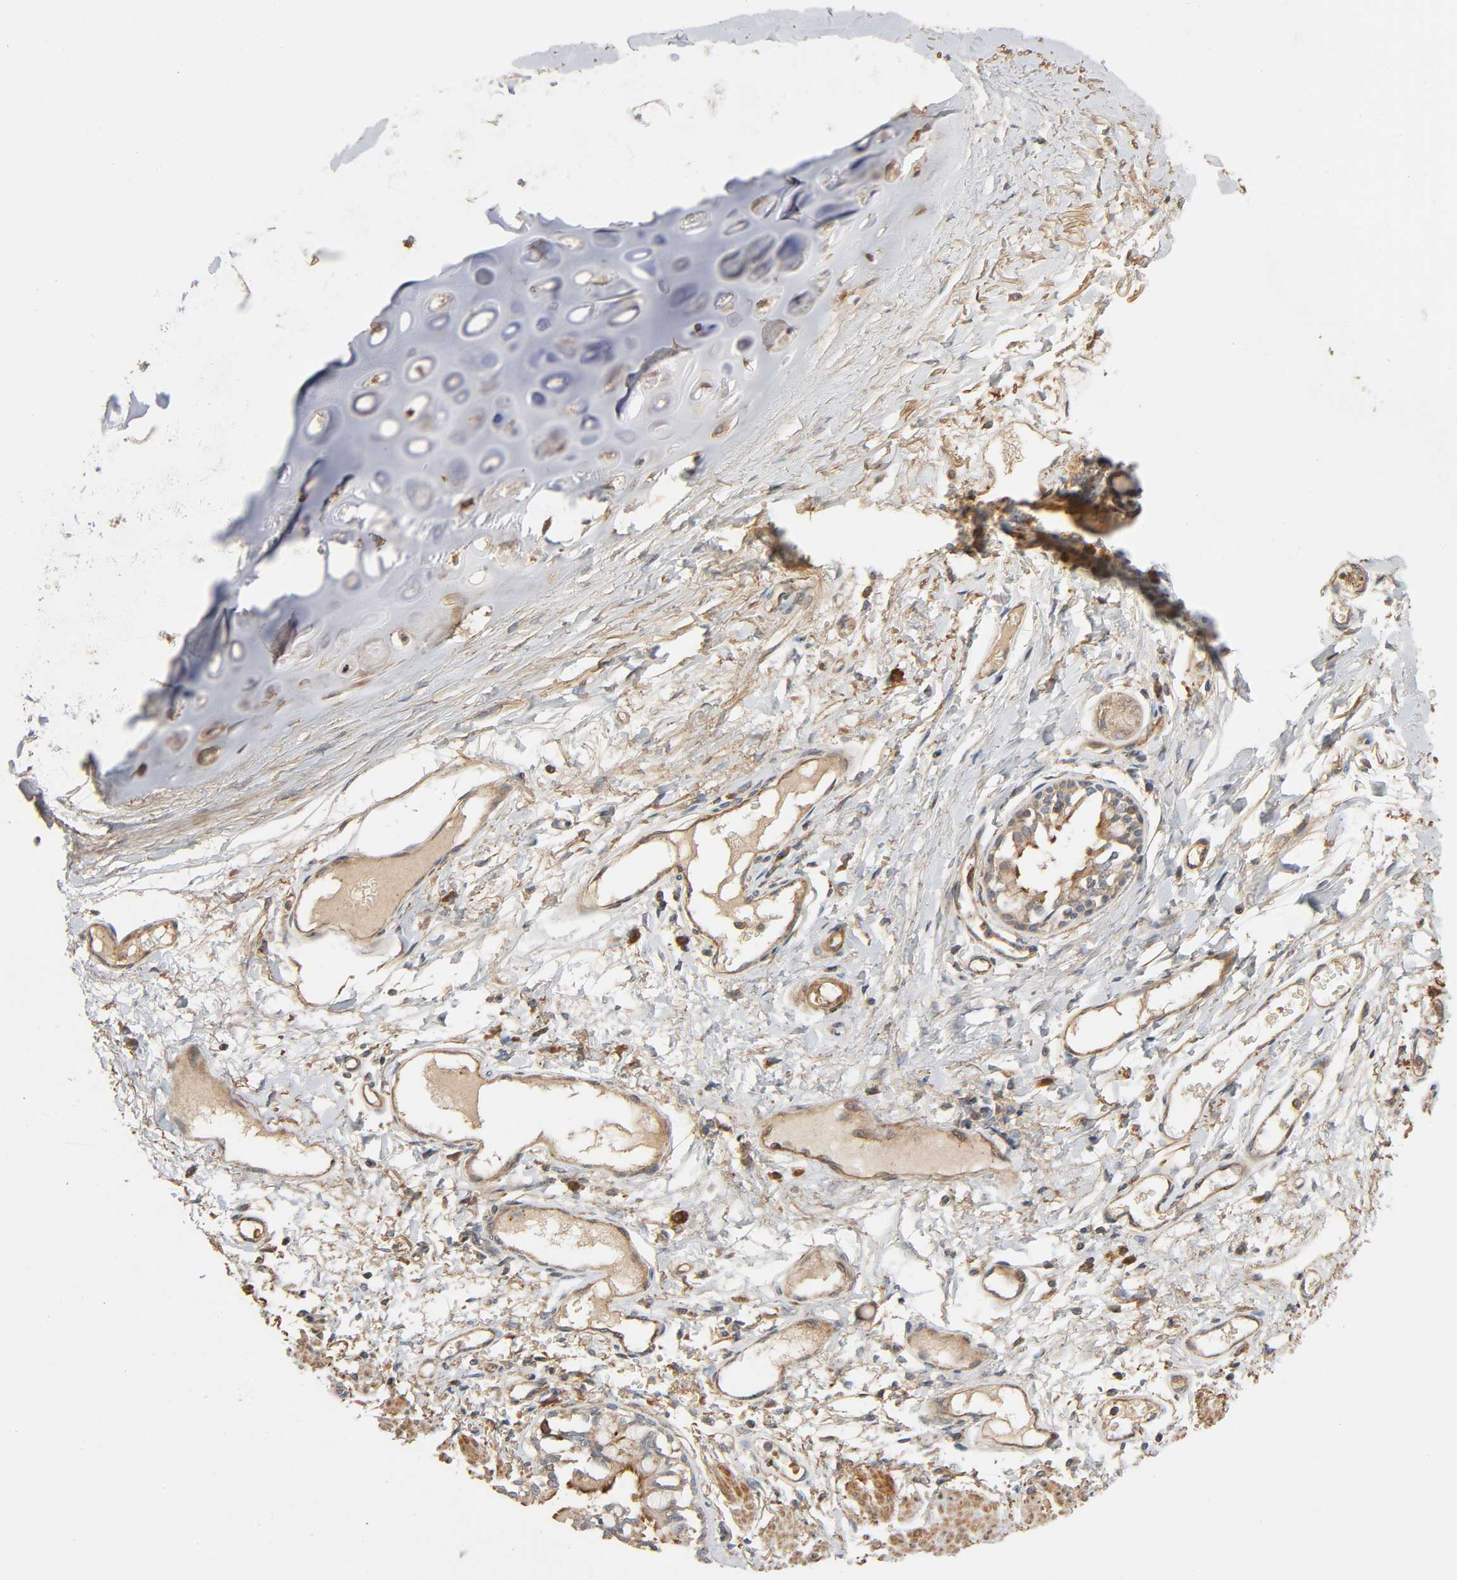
{"staining": {"intensity": "moderate", "quantity": ">75%", "location": "cytoplasmic/membranous"}, "tissue": "bronchus", "cell_type": "Respiratory epithelial cells", "image_type": "normal", "snomed": [{"axis": "morphology", "description": "Normal tissue, NOS"}, {"axis": "topography", "description": "Bronchus"}, {"axis": "topography", "description": "Lung"}], "caption": "Protein staining of unremarkable bronchus reveals moderate cytoplasmic/membranous expression in about >75% of respiratory epithelial cells. The staining is performed using DAB (3,3'-diaminobenzidine) brown chromogen to label protein expression. The nuclei are counter-stained blue using hematoxylin.", "gene": "SGSM1", "patient": {"sex": "female", "age": 56}}